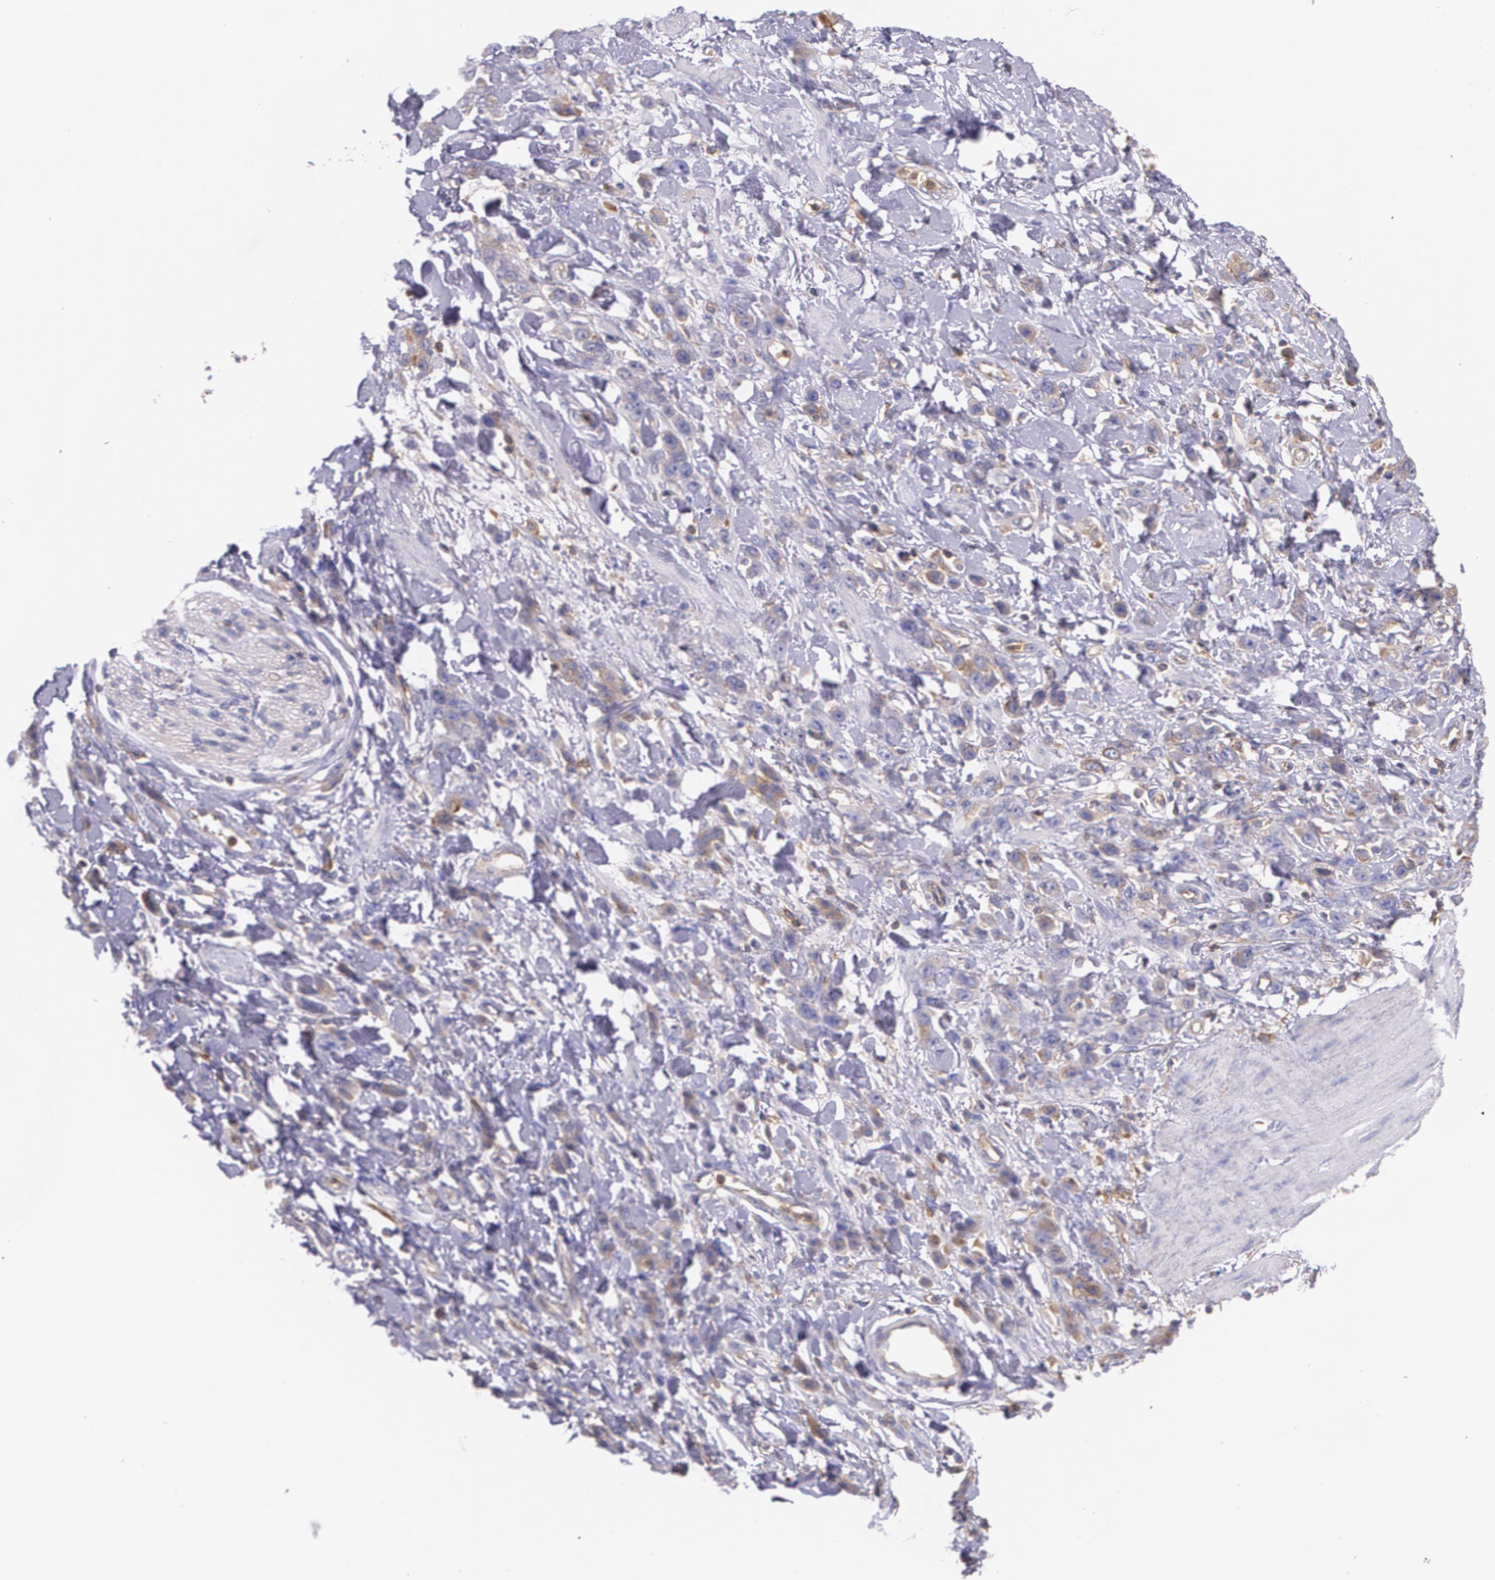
{"staining": {"intensity": "weak", "quantity": "25%-75%", "location": "cytoplasmic/membranous"}, "tissue": "stomach cancer", "cell_type": "Tumor cells", "image_type": "cancer", "snomed": [{"axis": "morphology", "description": "Normal tissue, NOS"}, {"axis": "morphology", "description": "Adenocarcinoma, NOS"}, {"axis": "topography", "description": "Stomach"}], "caption": "Immunohistochemical staining of stomach adenocarcinoma displays low levels of weak cytoplasmic/membranous protein expression in about 25%-75% of tumor cells.", "gene": "B2M", "patient": {"sex": "male", "age": 82}}